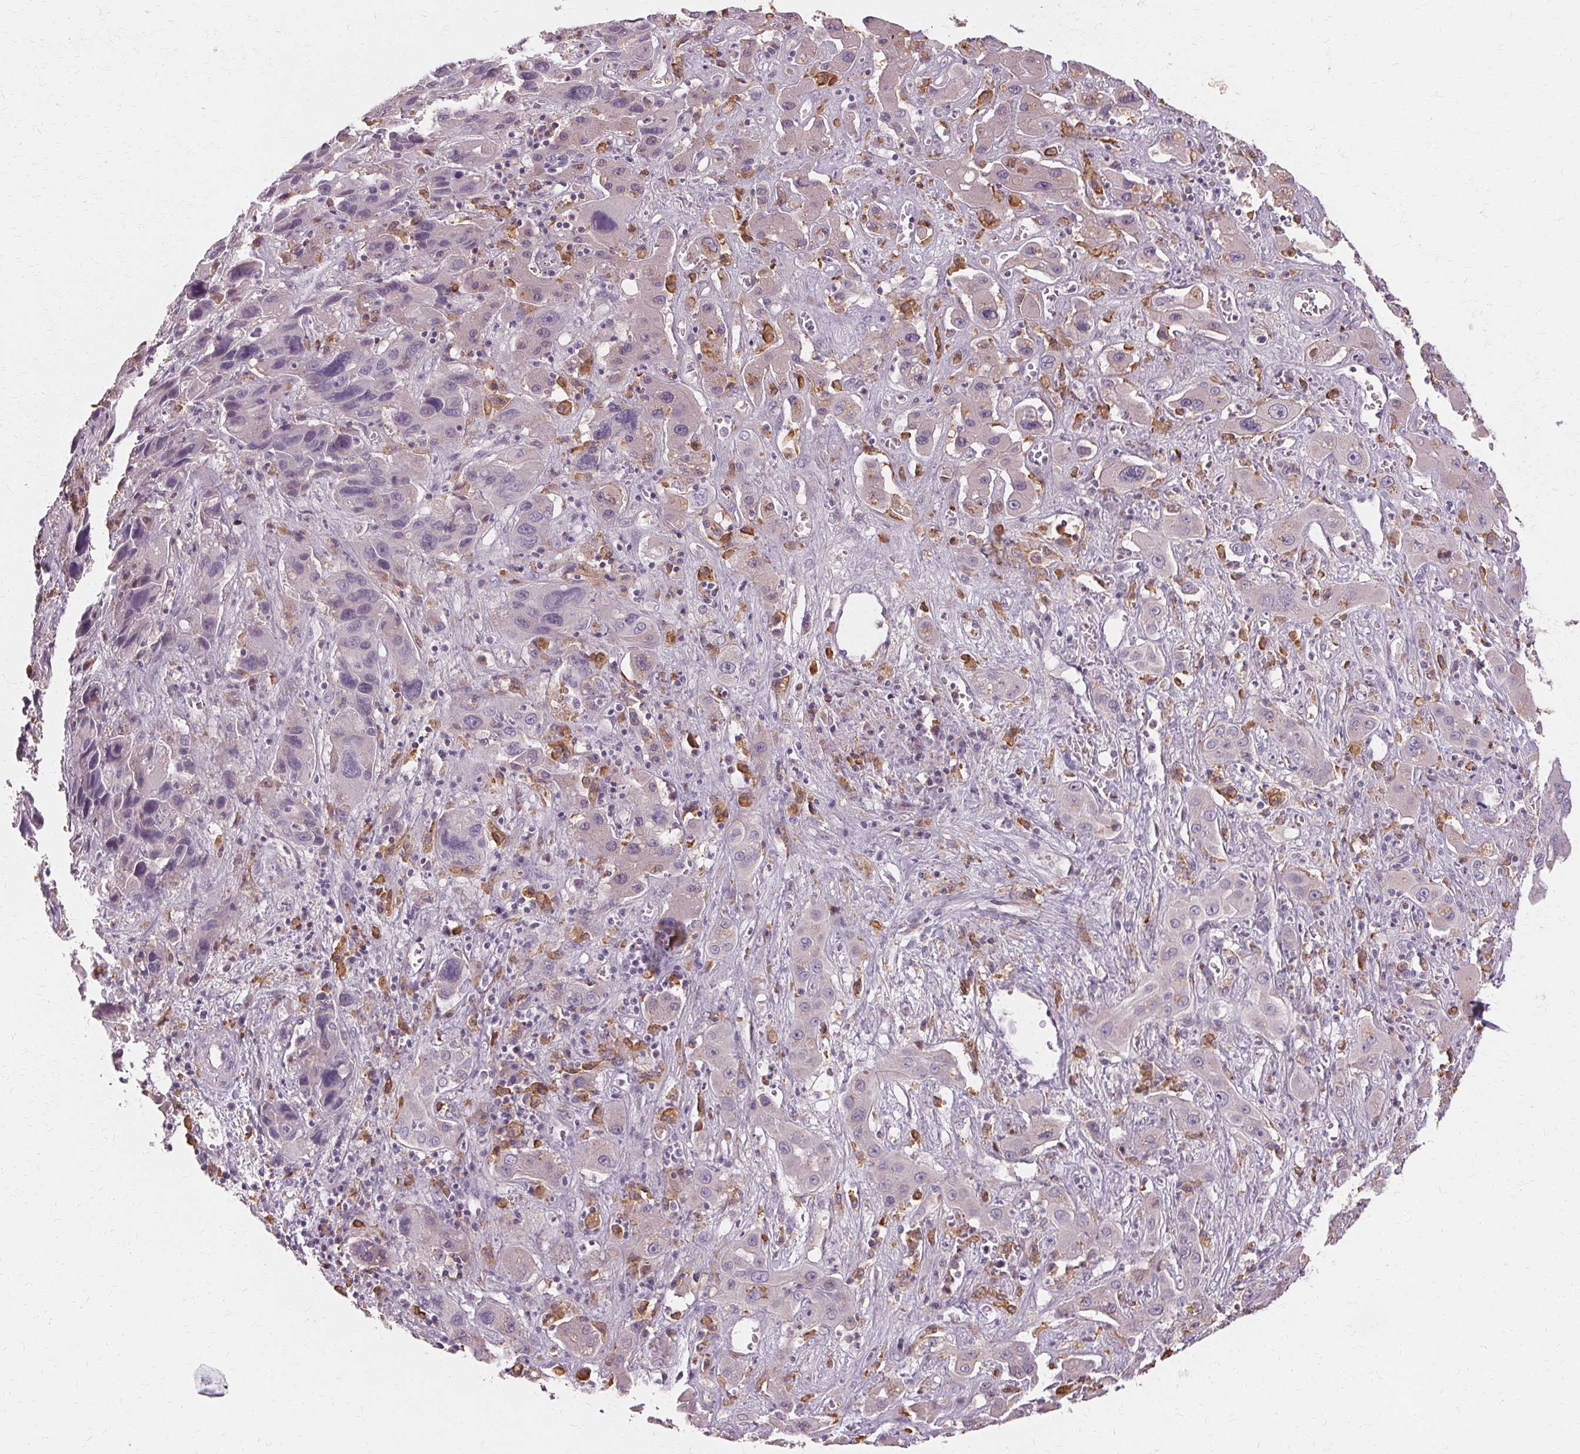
{"staining": {"intensity": "negative", "quantity": "none", "location": "none"}, "tissue": "liver cancer", "cell_type": "Tumor cells", "image_type": "cancer", "snomed": [{"axis": "morphology", "description": "Cholangiocarcinoma"}, {"axis": "topography", "description": "Liver"}], "caption": "Immunohistochemical staining of human cholangiocarcinoma (liver) shows no significant expression in tumor cells.", "gene": "IFNGR1", "patient": {"sex": "male", "age": 67}}